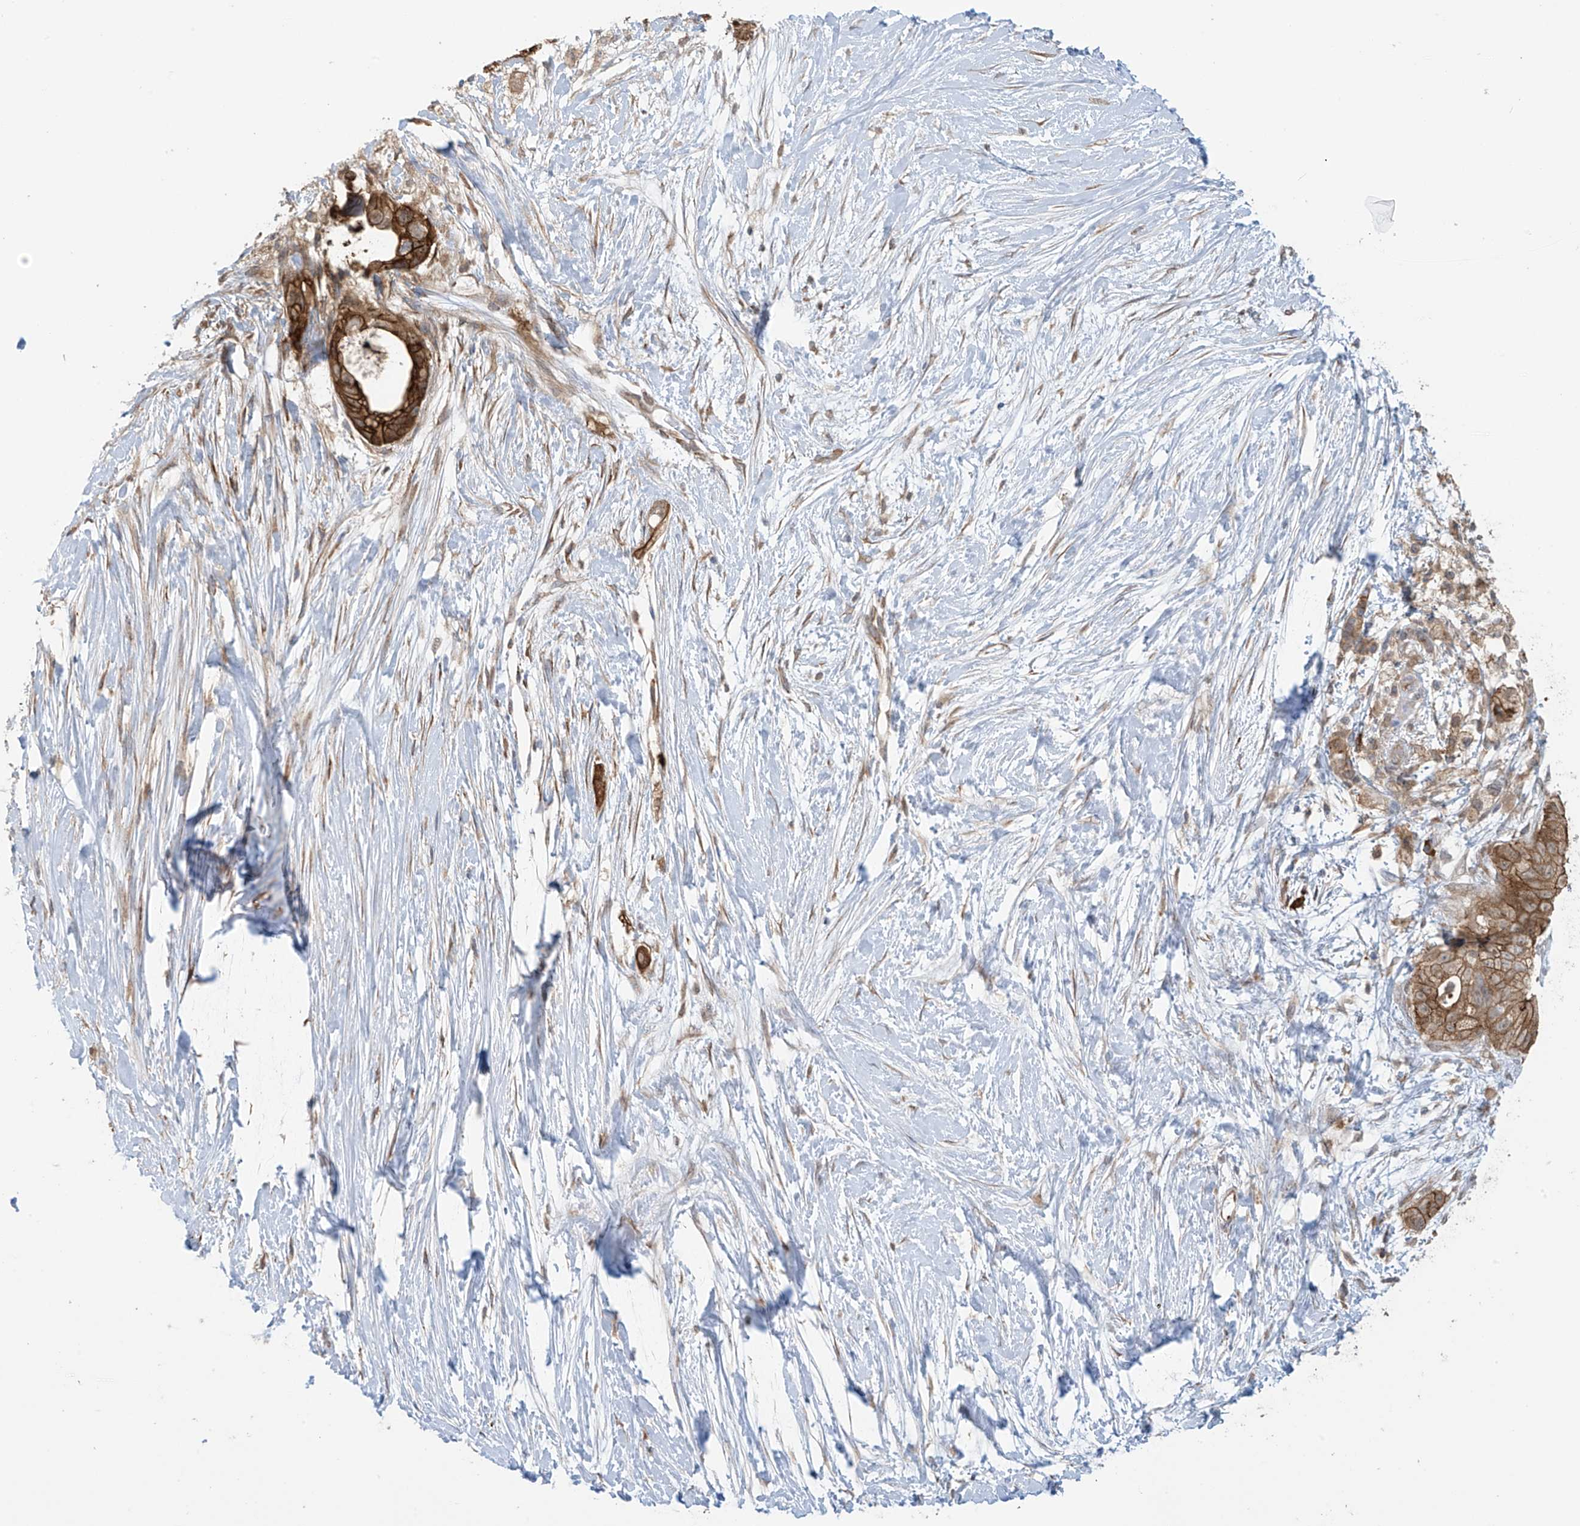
{"staining": {"intensity": "strong", "quantity": "25%-75%", "location": "cytoplasmic/membranous"}, "tissue": "pancreatic cancer", "cell_type": "Tumor cells", "image_type": "cancer", "snomed": [{"axis": "morphology", "description": "Adenocarcinoma, NOS"}, {"axis": "topography", "description": "Pancreas"}], "caption": "Human pancreatic cancer stained with a protein marker shows strong staining in tumor cells.", "gene": "KIAA1522", "patient": {"sex": "male", "age": 53}}